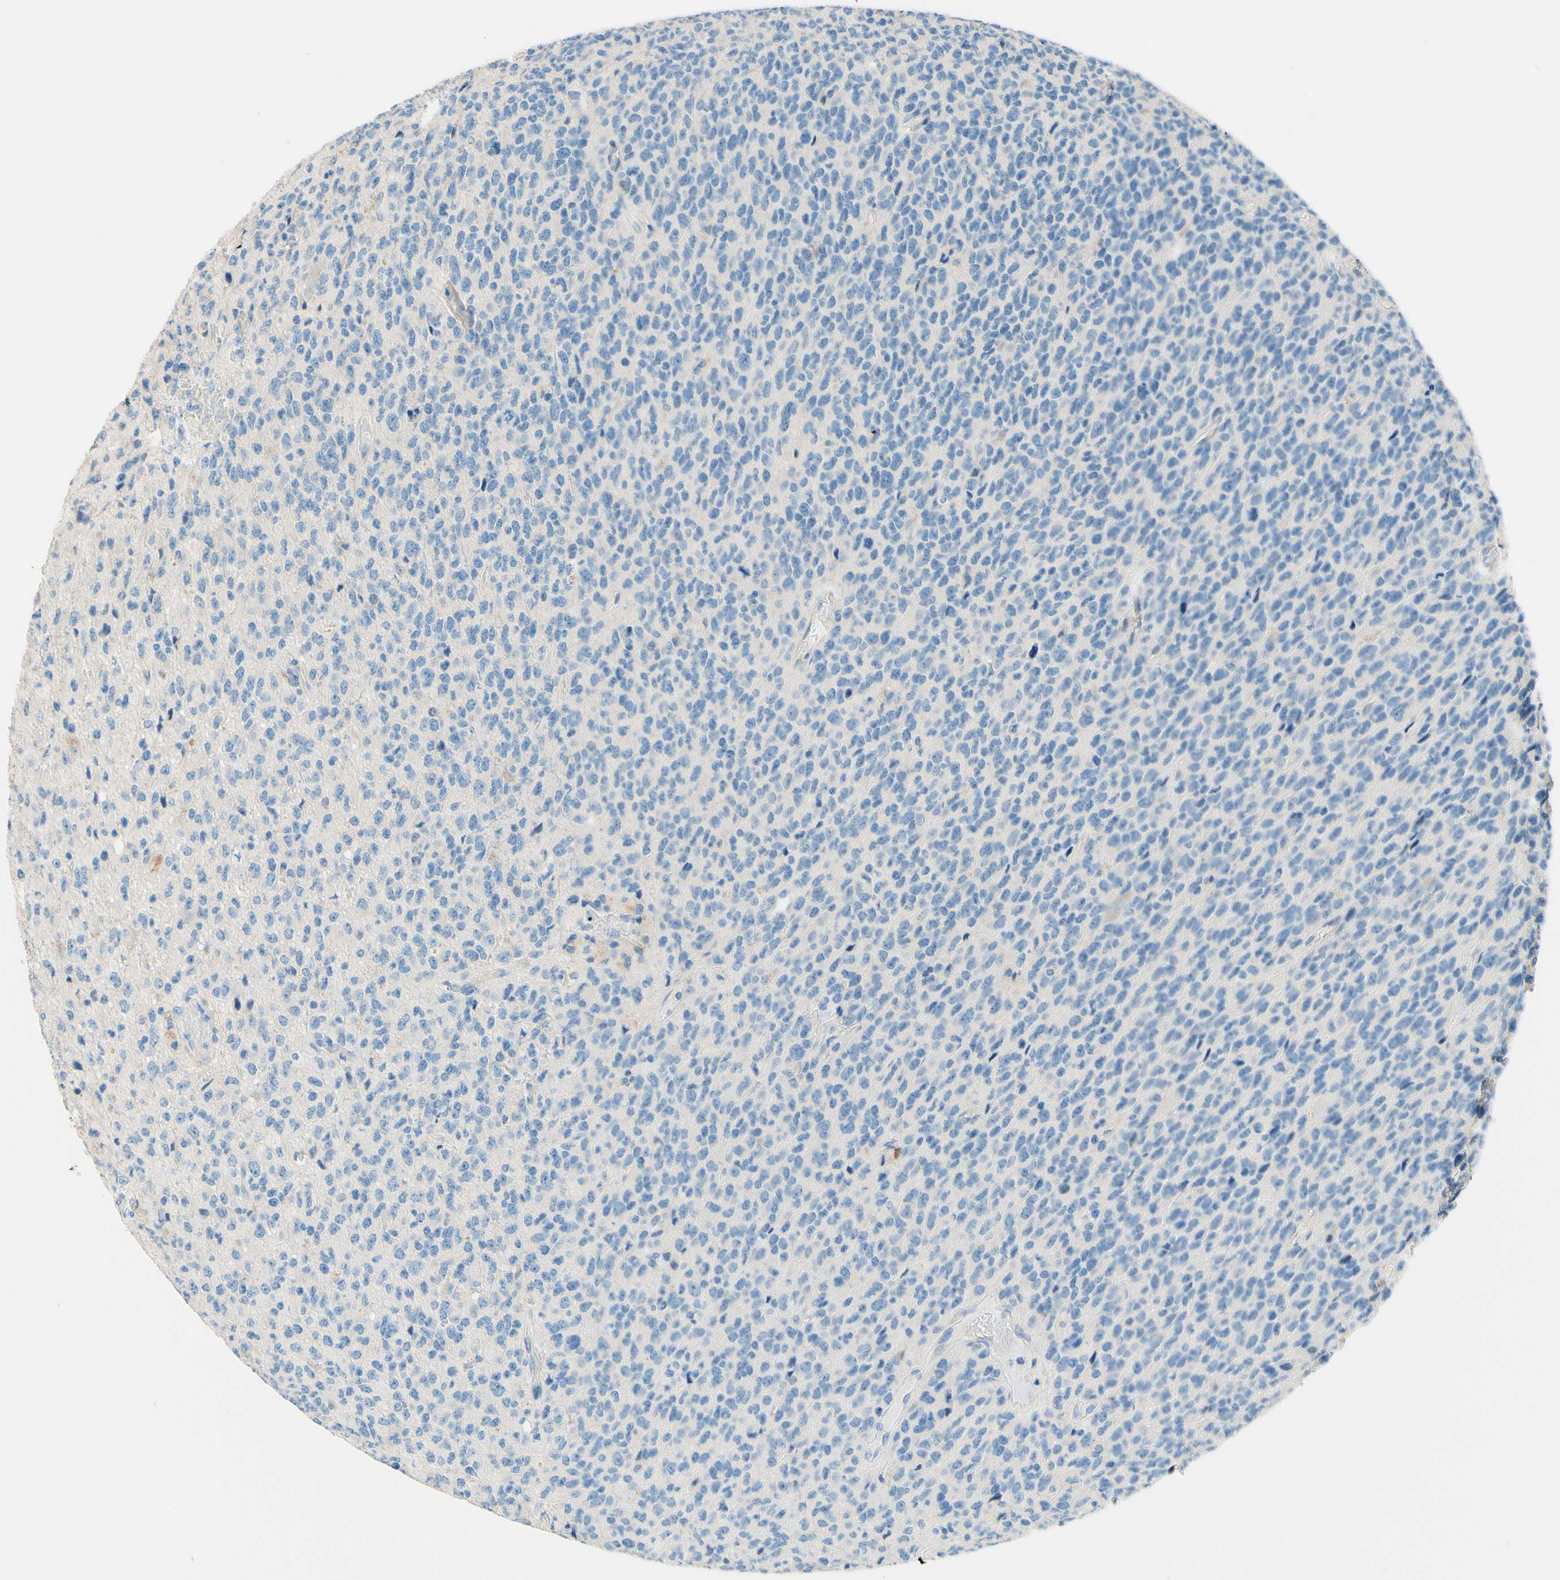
{"staining": {"intensity": "negative", "quantity": "none", "location": "none"}, "tissue": "glioma", "cell_type": "Tumor cells", "image_type": "cancer", "snomed": [{"axis": "morphology", "description": "Glioma, malignant, High grade"}, {"axis": "topography", "description": "pancreas cauda"}], "caption": "Immunohistochemical staining of human glioma reveals no significant staining in tumor cells.", "gene": "PASD1", "patient": {"sex": "male", "age": 60}}